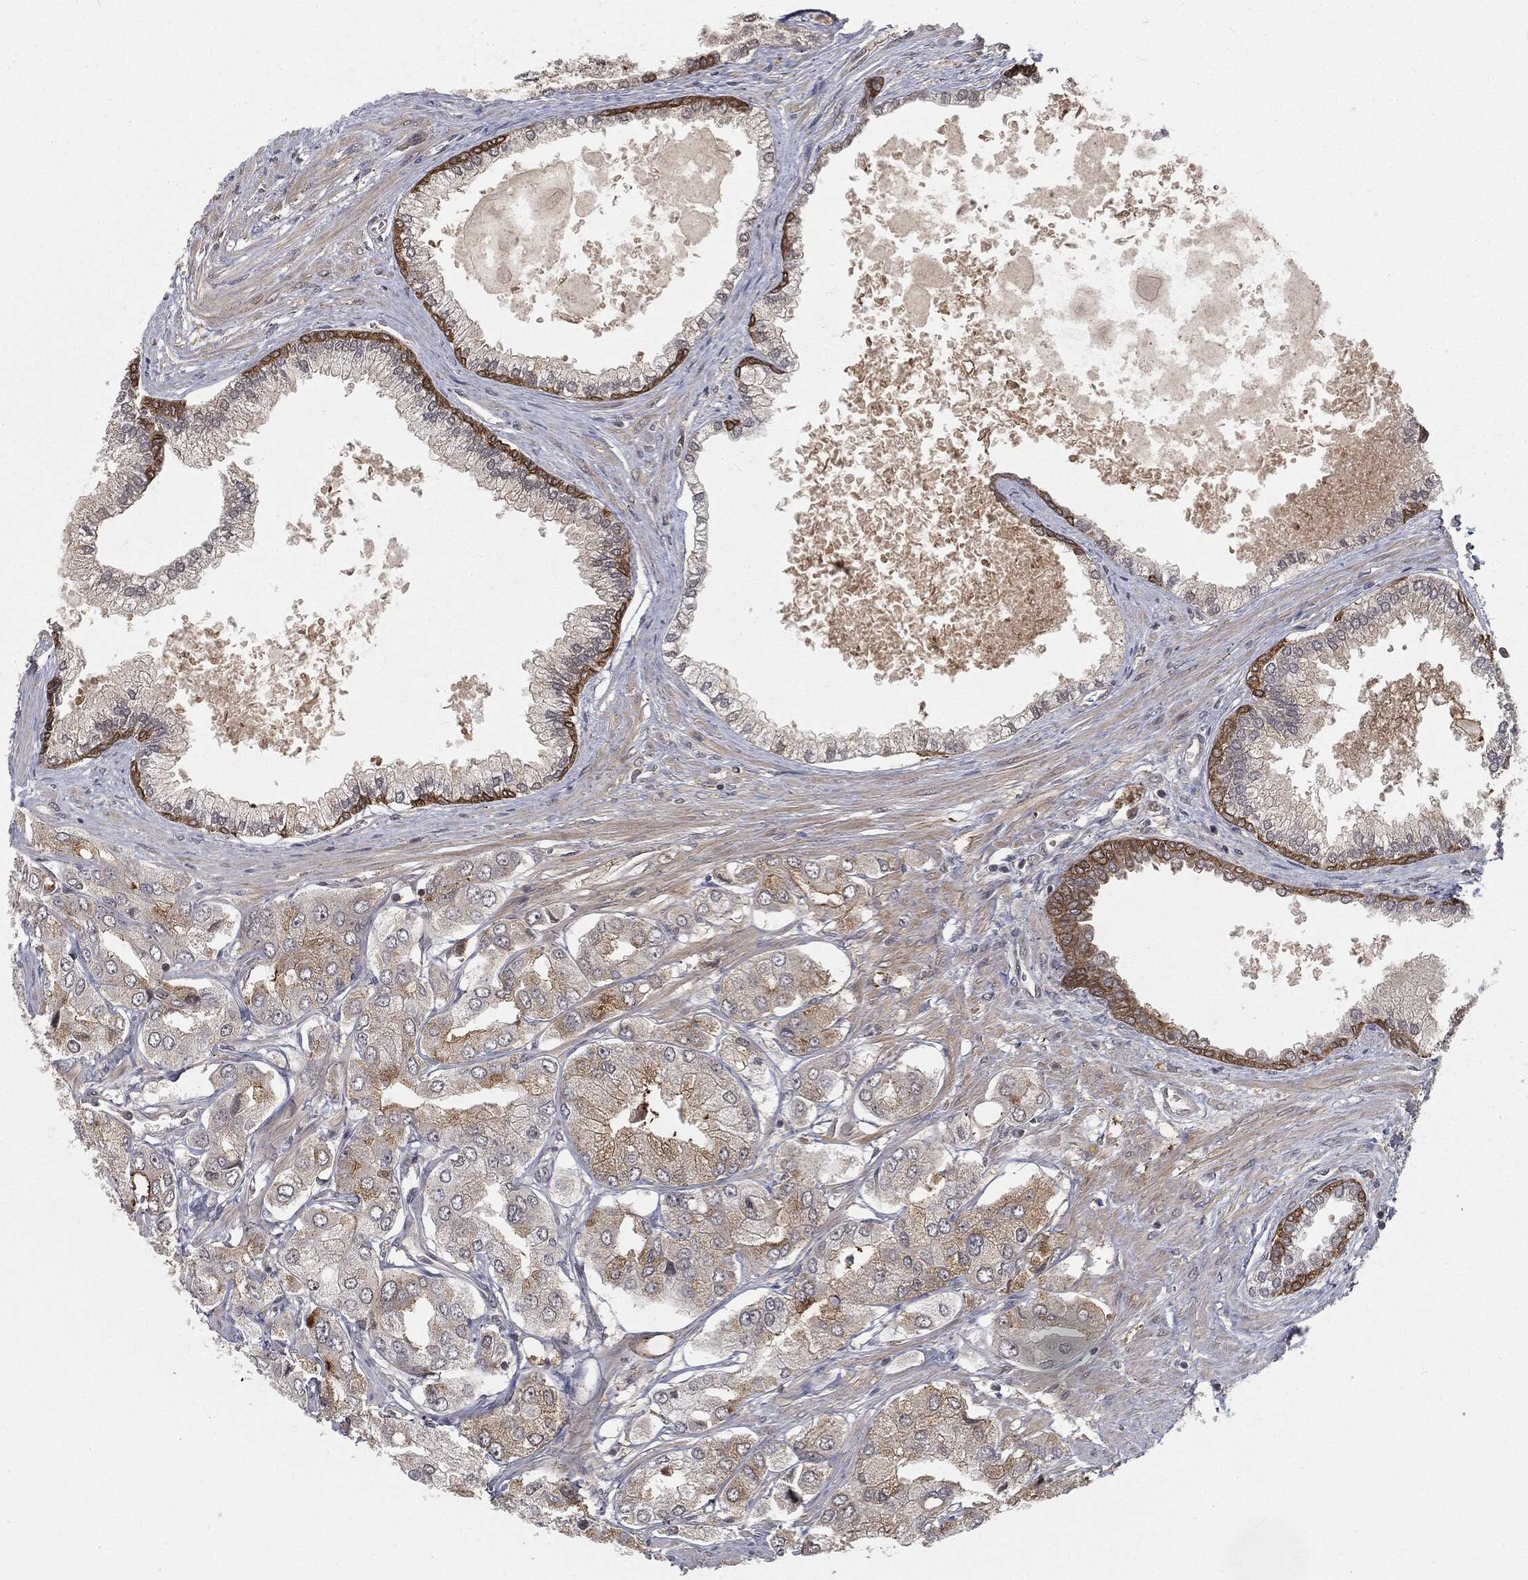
{"staining": {"intensity": "moderate", "quantity": "<25%", "location": "cytoplasmic/membranous"}, "tissue": "prostate cancer", "cell_type": "Tumor cells", "image_type": "cancer", "snomed": [{"axis": "morphology", "description": "Adenocarcinoma, Low grade"}, {"axis": "topography", "description": "Prostate"}], "caption": "Prostate cancer stained with a brown dye shows moderate cytoplasmic/membranous positive staining in approximately <25% of tumor cells.", "gene": "FBXO7", "patient": {"sex": "male", "age": 69}}